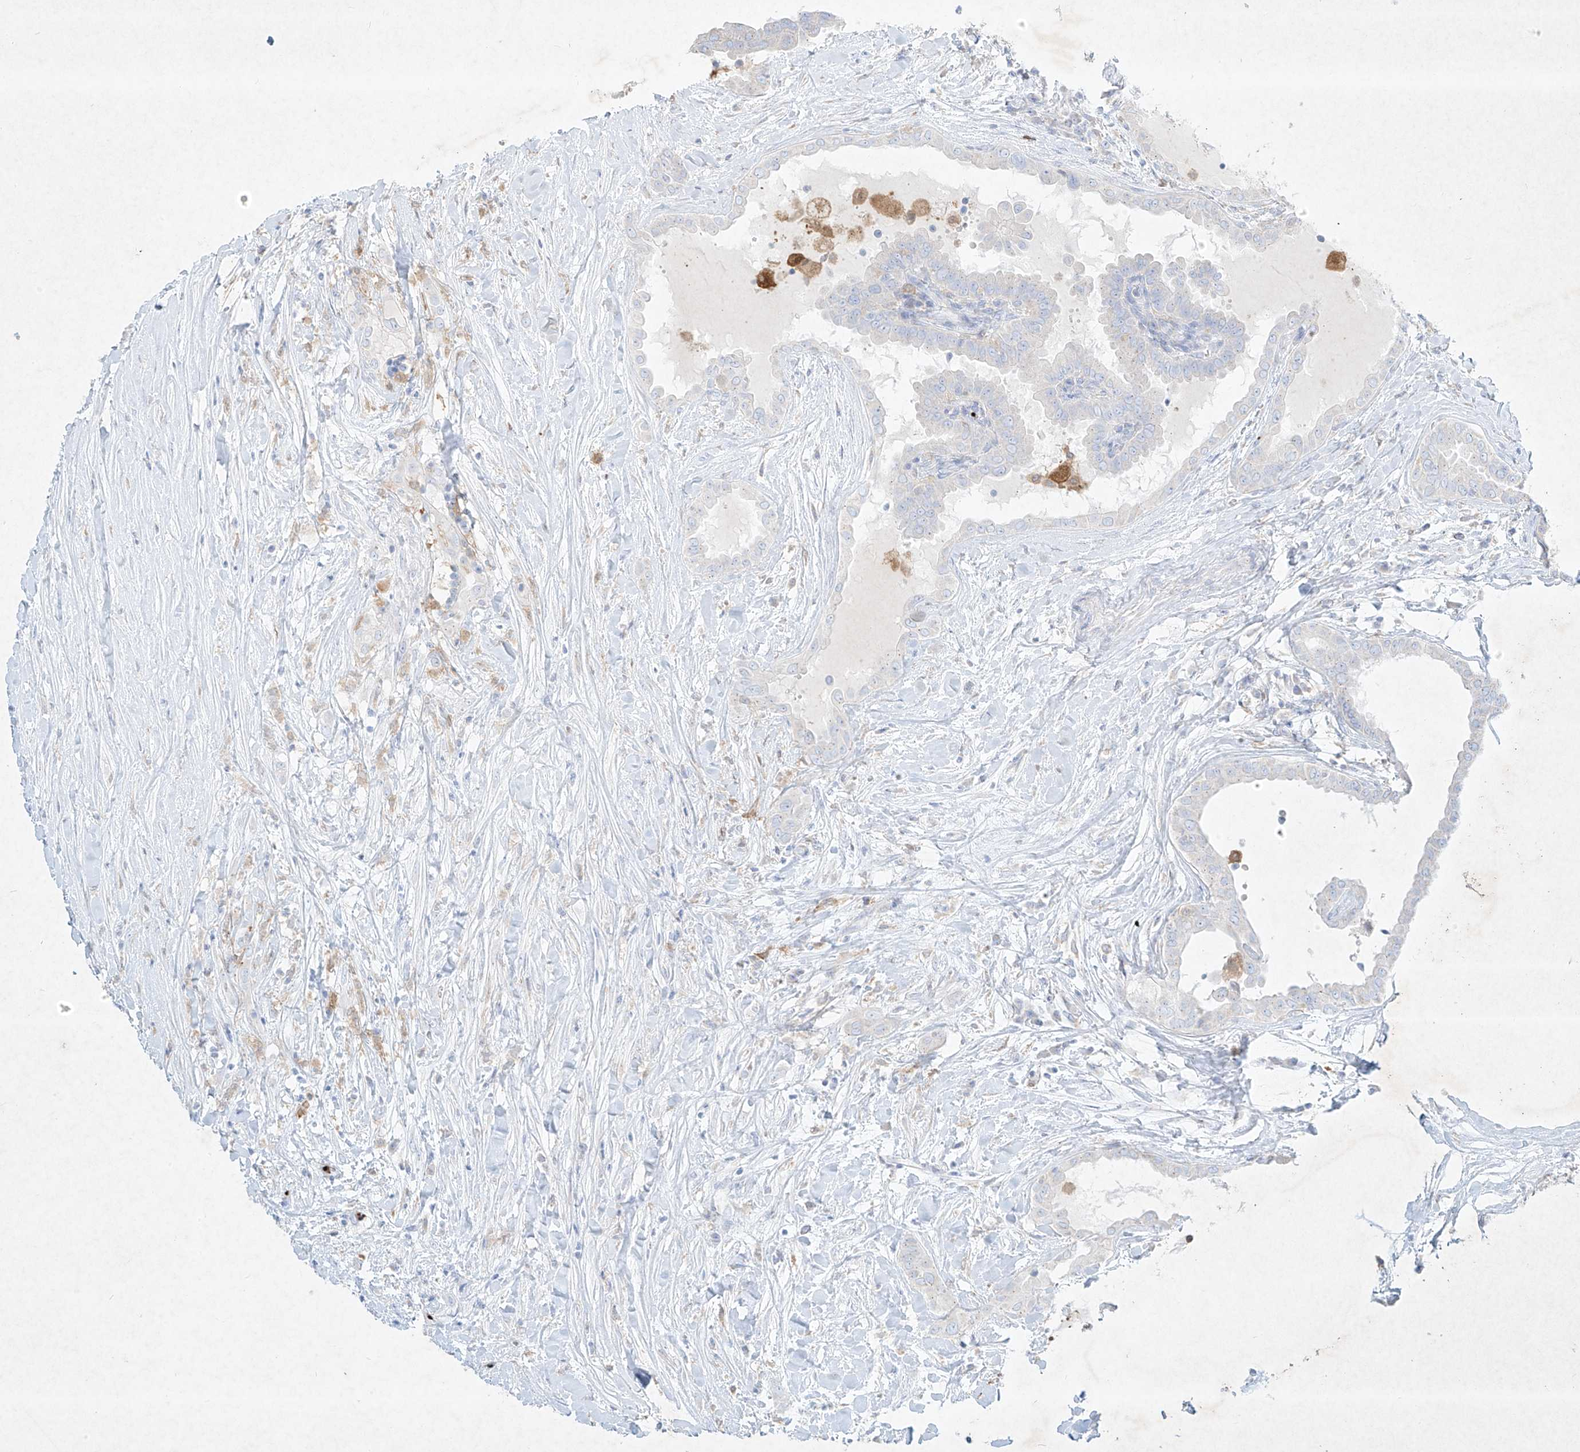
{"staining": {"intensity": "negative", "quantity": "none", "location": "none"}, "tissue": "thyroid cancer", "cell_type": "Tumor cells", "image_type": "cancer", "snomed": [{"axis": "morphology", "description": "Papillary adenocarcinoma, NOS"}, {"axis": "topography", "description": "Thyroid gland"}], "caption": "Protein analysis of thyroid papillary adenocarcinoma reveals no significant staining in tumor cells.", "gene": "PLEK", "patient": {"sex": "male", "age": 33}}